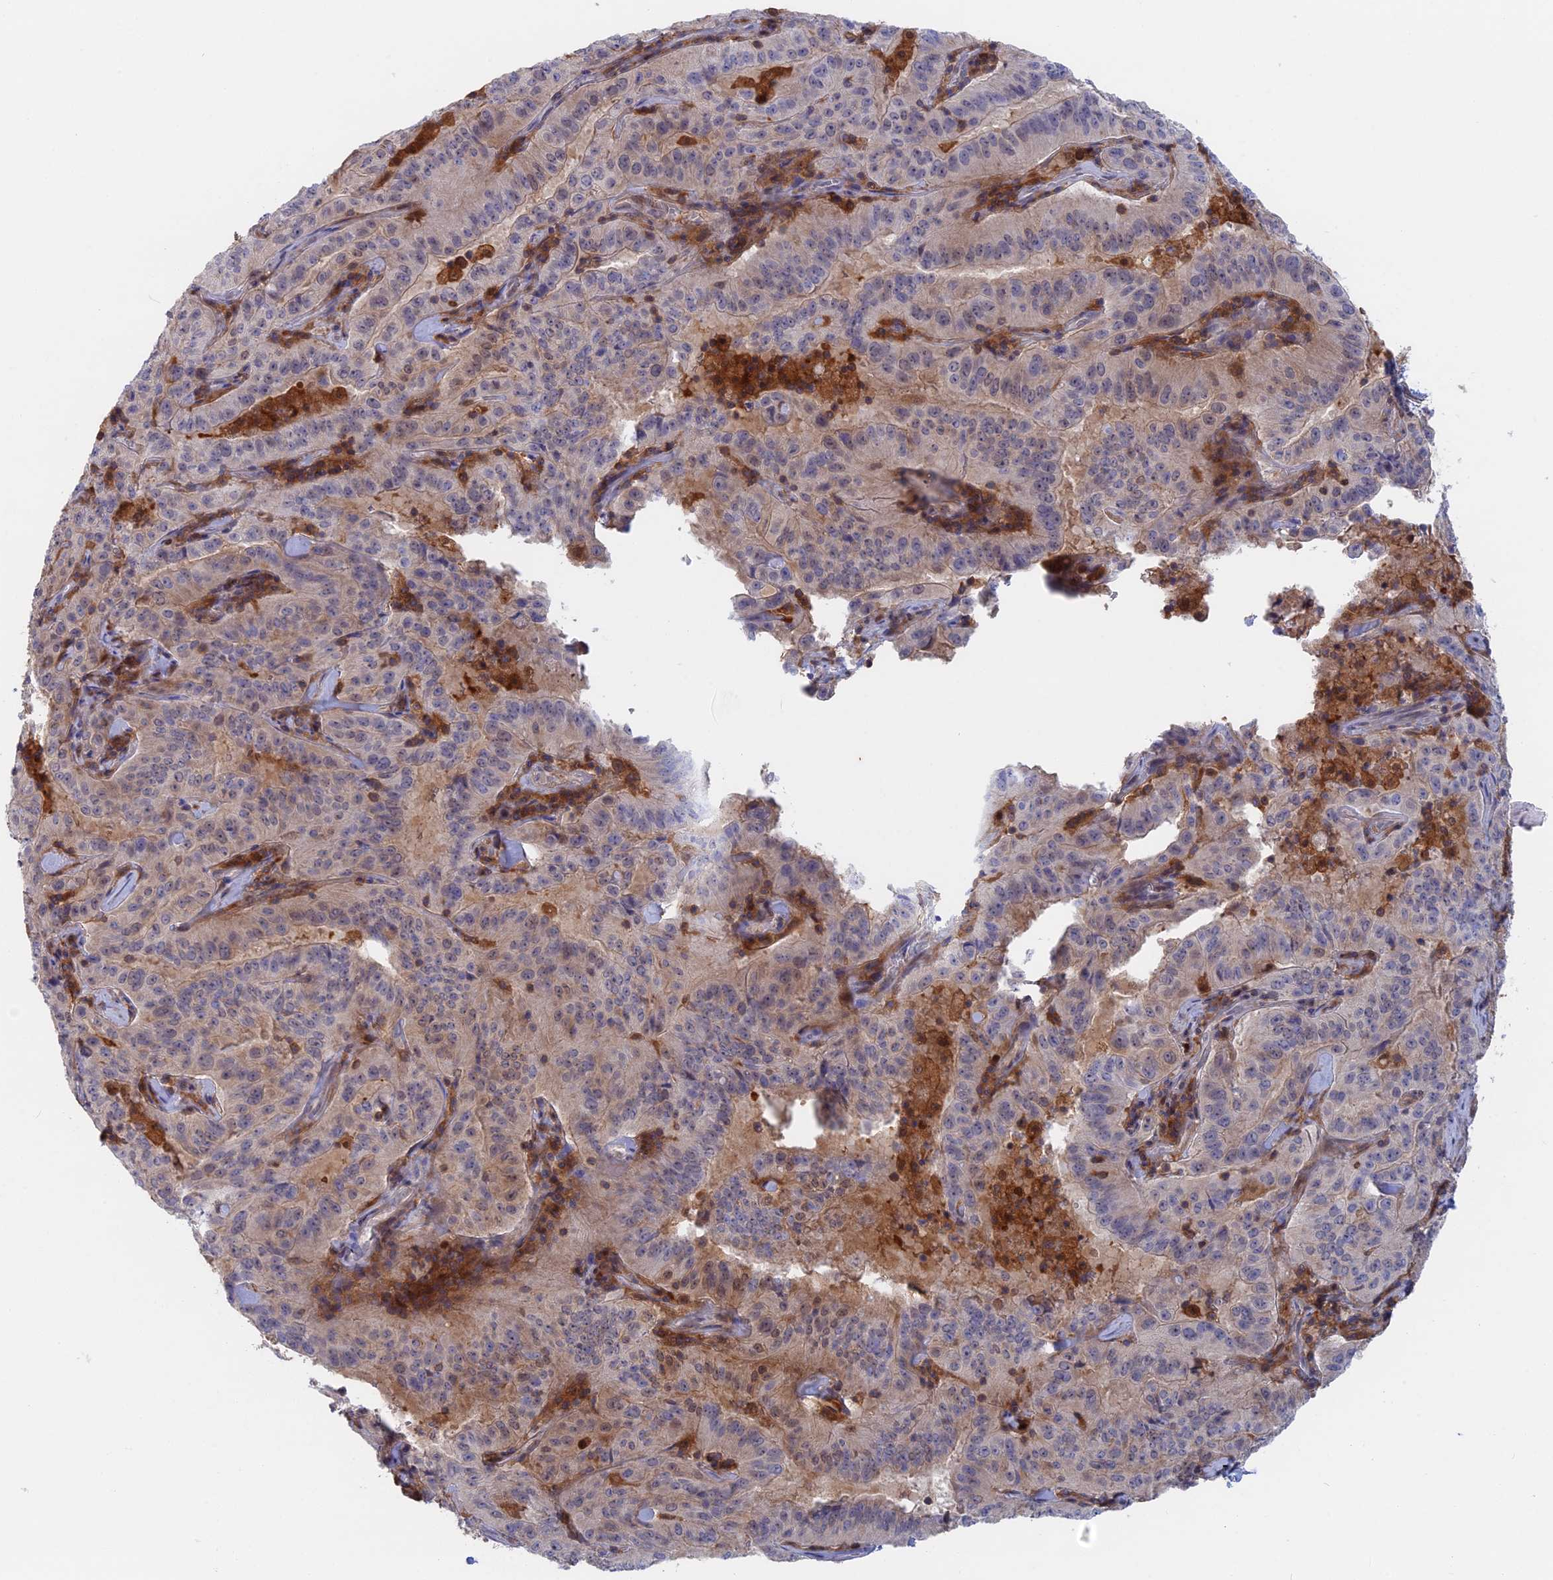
{"staining": {"intensity": "negative", "quantity": "none", "location": "none"}, "tissue": "pancreatic cancer", "cell_type": "Tumor cells", "image_type": "cancer", "snomed": [{"axis": "morphology", "description": "Adenocarcinoma, NOS"}, {"axis": "topography", "description": "Pancreas"}], "caption": "High power microscopy image of an immunohistochemistry photomicrograph of pancreatic cancer, revealing no significant expression in tumor cells. Nuclei are stained in blue.", "gene": "BLVRA", "patient": {"sex": "male", "age": 63}}